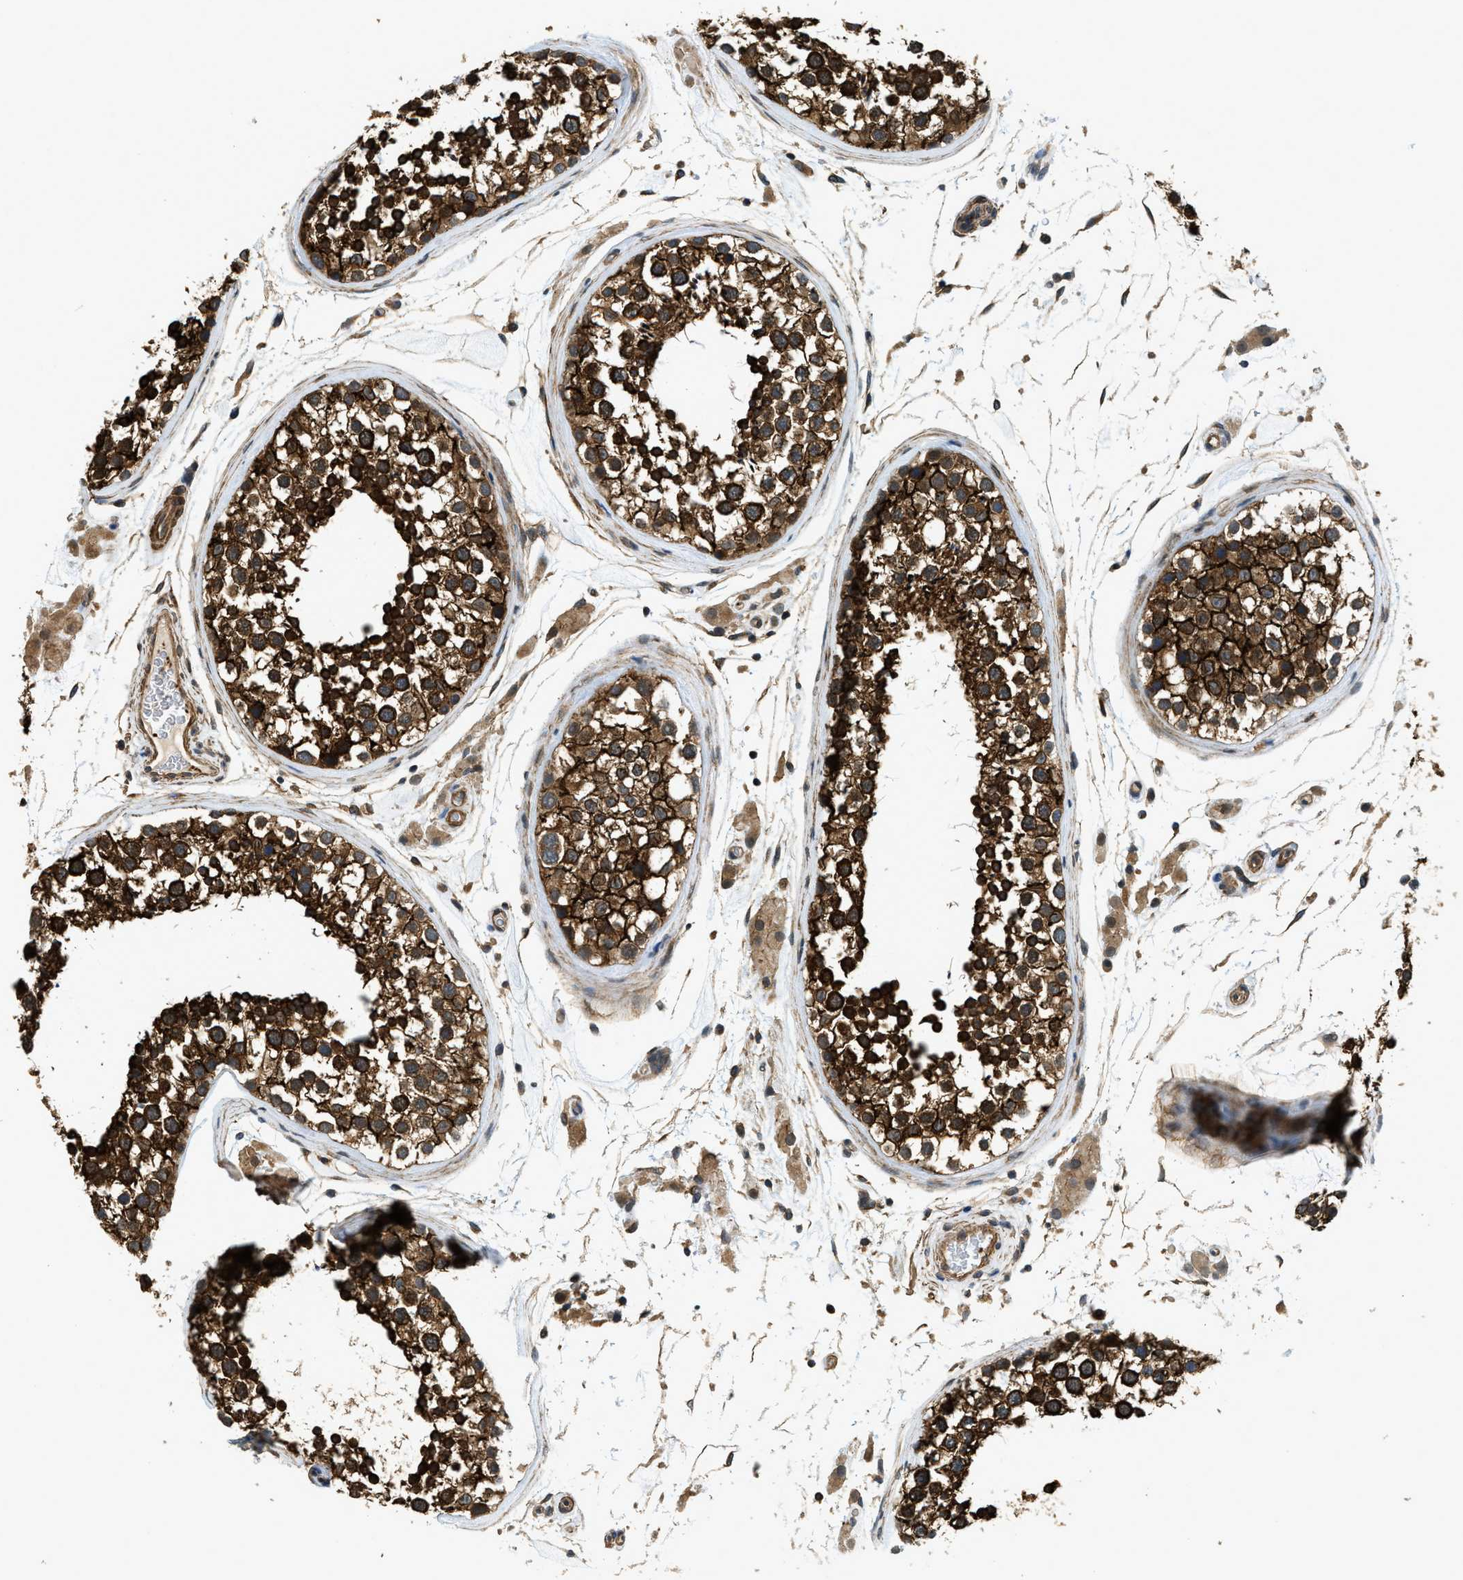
{"staining": {"intensity": "strong", "quantity": ">75%", "location": "cytoplasmic/membranous"}, "tissue": "testis", "cell_type": "Cells in seminiferous ducts", "image_type": "normal", "snomed": [{"axis": "morphology", "description": "Normal tissue, NOS"}, {"axis": "topography", "description": "Testis"}], "caption": "IHC (DAB) staining of benign human testis reveals strong cytoplasmic/membranous protein expression in approximately >75% of cells in seminiferous ducts.", "gene": "CGN", "patient": {"sex": "male", "age": 46}}